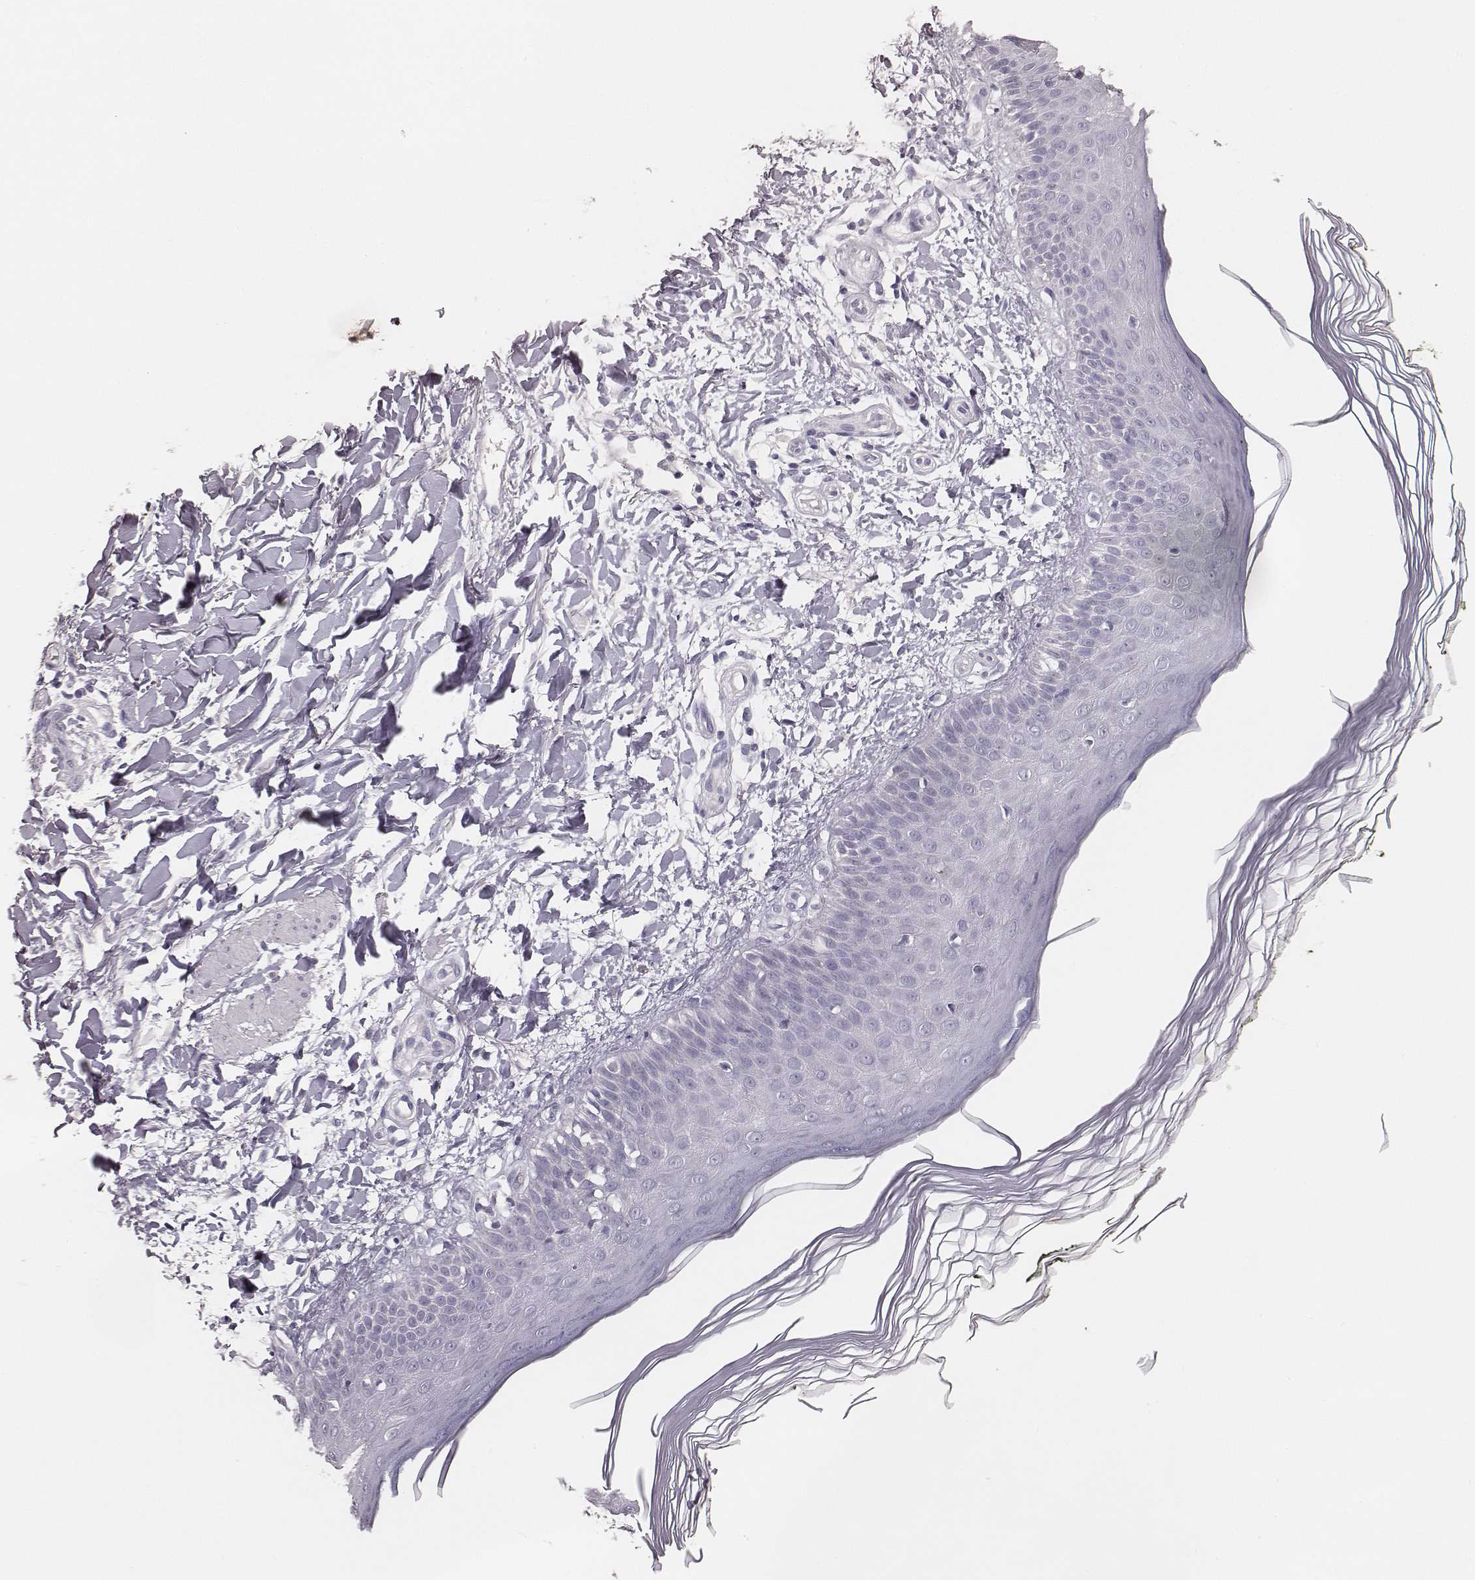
{"staining": {"intensity": "negative", "quantity": "none", "location": "none"}, "tissue": "skin", "cell_type": "Fibroblasts", "image_type": "normal", "snomed": [{"axis": "morphology", "description": "Normal tissue, NOS"}, {"axis": "topography", "description": "Skin"}], "caption": "Immunohistochemistry of unremarkable skin exhibits no expression in fibroblasts. (DAB (3,3'-diaminobenzidine) immunohistochemistry (IHC), high magnification).", "gene": "MYH6", "patient": {"sex": "female", "age": 62}}